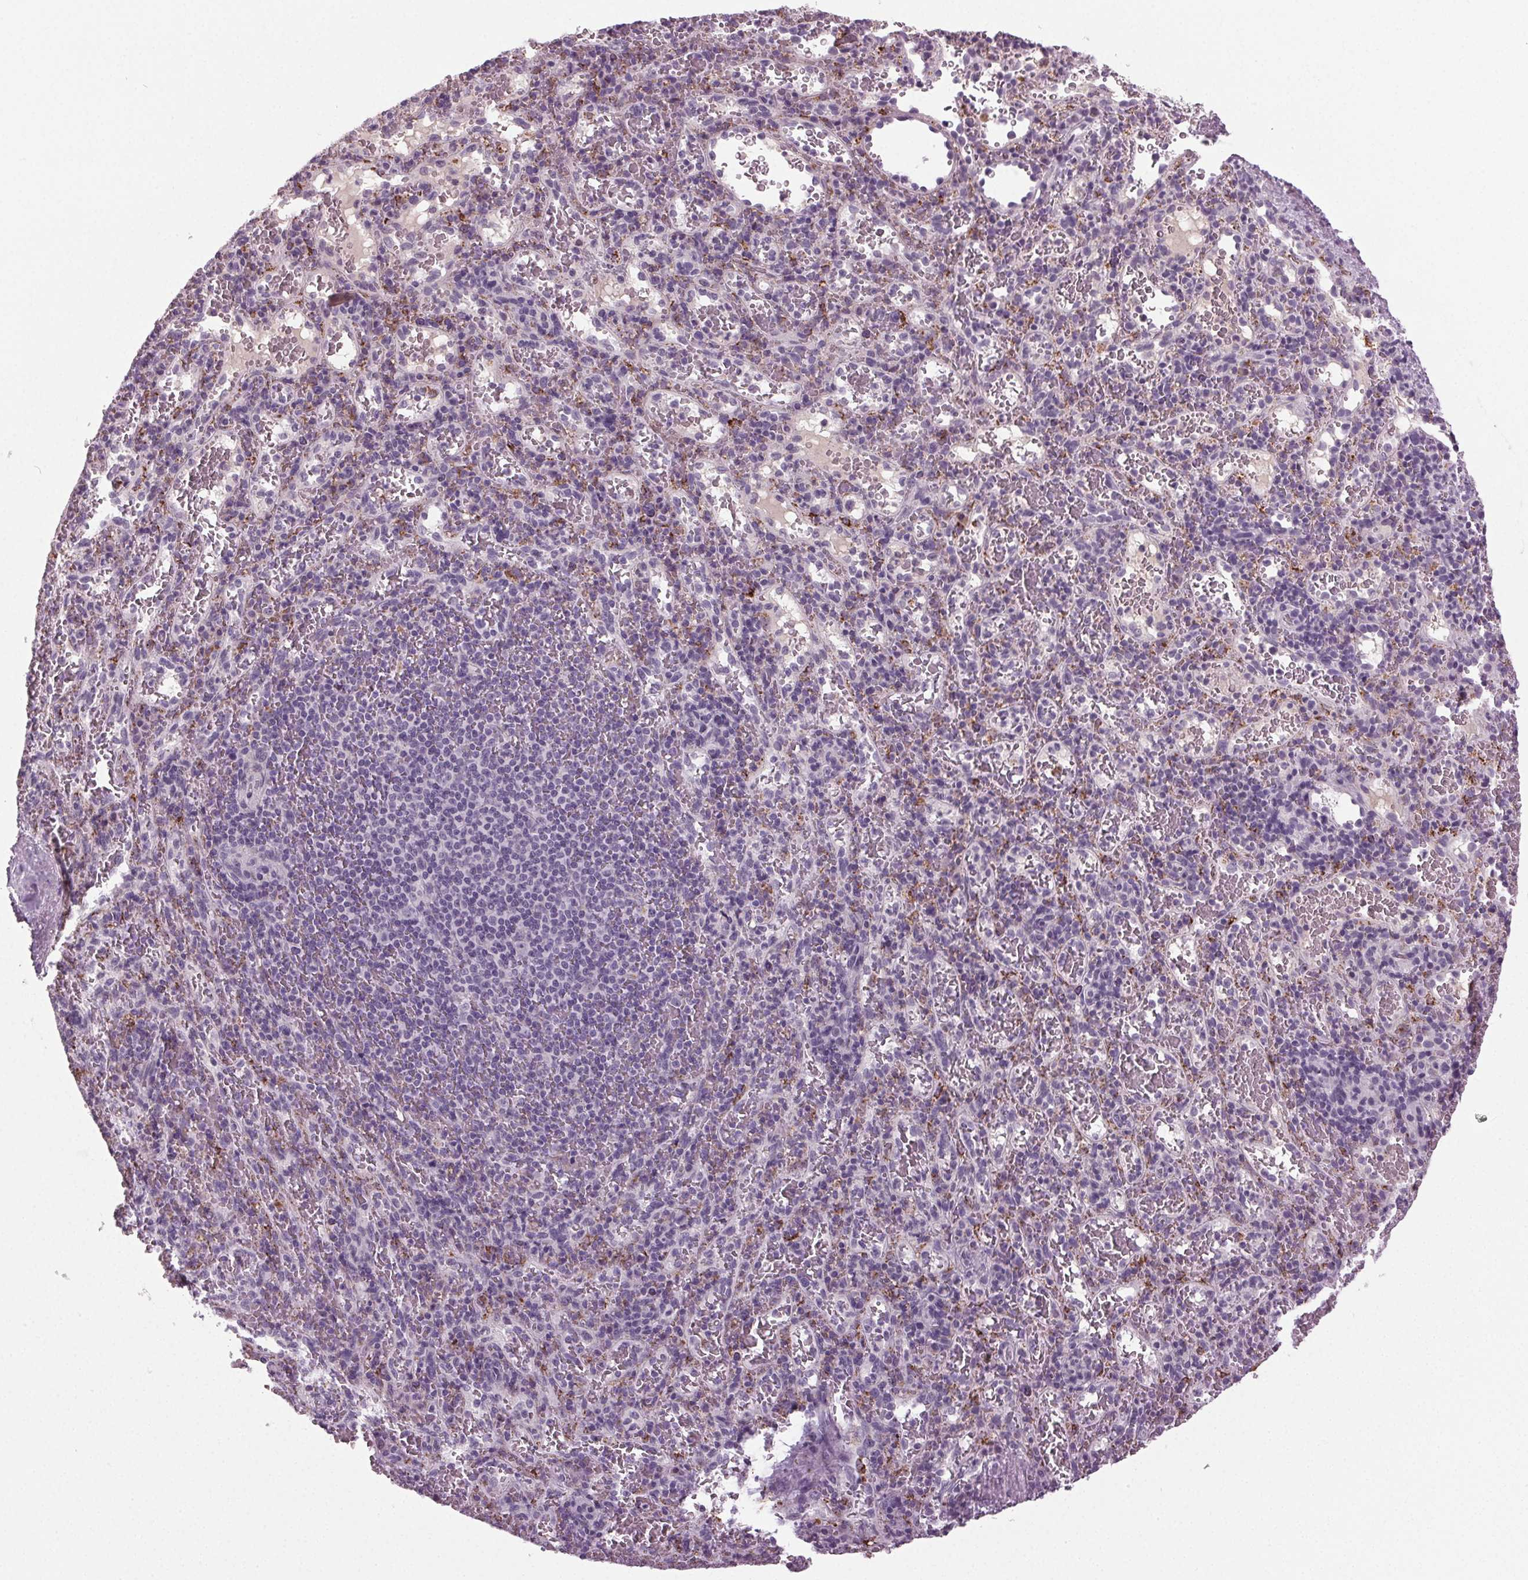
{"staining": {"intensity": "negative", "quantity": "none", "location": "none"}, "tissue": "spleen", "cell_type": "Cells in red pulp", "image_type": "normal", "snomed": [{"axis": "morphology", "description": "Normal tissue, NOS"}, {"axis": "topography", "description": "Spleen"}], "caption": "This micrograph is of benign spleen stained with immunohistochemistry (IHC) to label a protein in brown with the nuclei are counter-stained blue. There is no expression in cells in red pulp.", "gene": "DNAH12", "patient": {"sex": "male", "age": 57}}